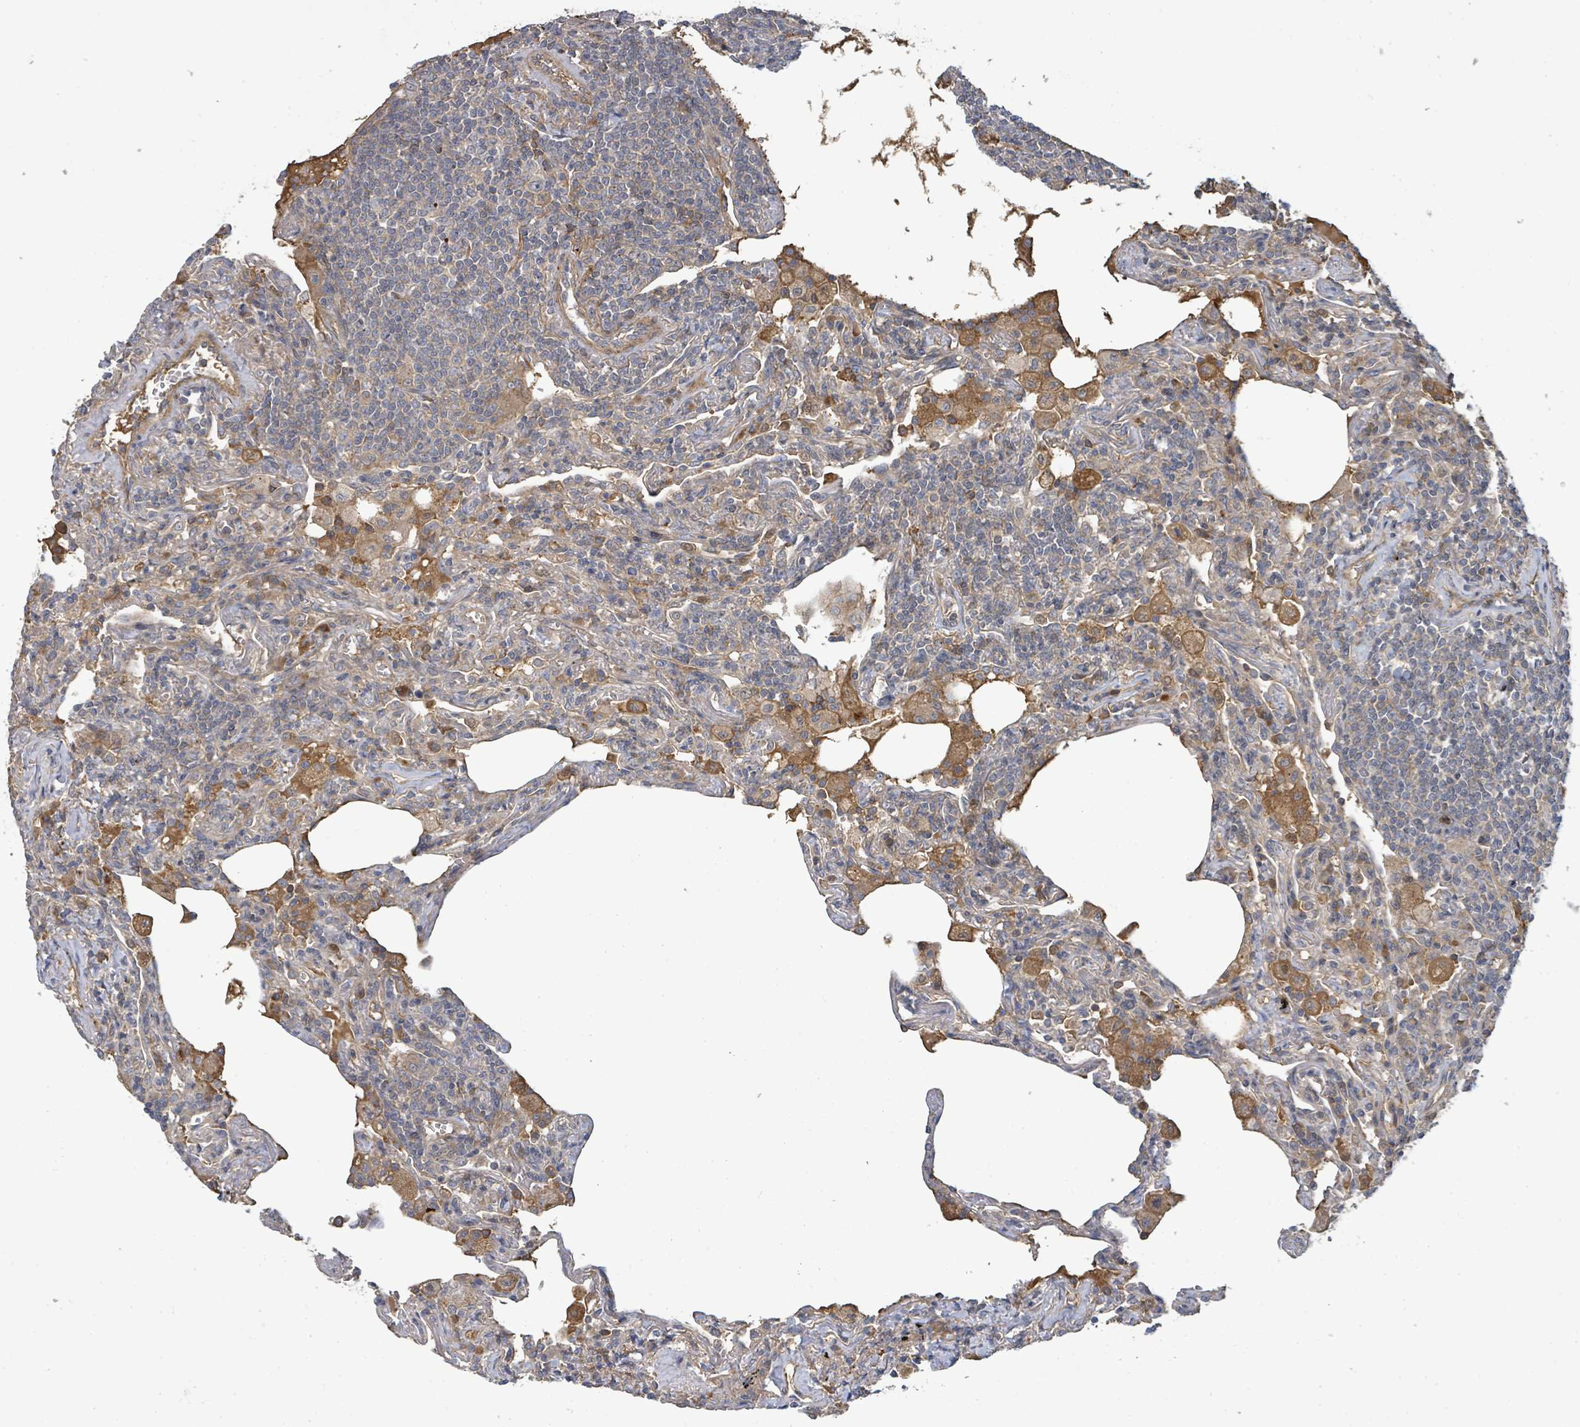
{"staining": {"intensity": "negative", "quantity": "none", "location": "none"}, "tissue": "lymphoma", "cell_type": "Tumor cells", "image_type": "cancer", "snomed": [{"axis": "morphology", "description": "Malignant lymphoma, non-Hodgkin's type, Low grade"}, {"axis": "topography", "description": "Lung"}], "caption": "Tumor cells are negative for protein expression in human low-grade malignant lymphoma, non-Hodgkin's type. (DAB immunohistochemistry (IHC), high magnification).", "gene": "STARD4", "patient": {"sex": "female", "age": 71}}